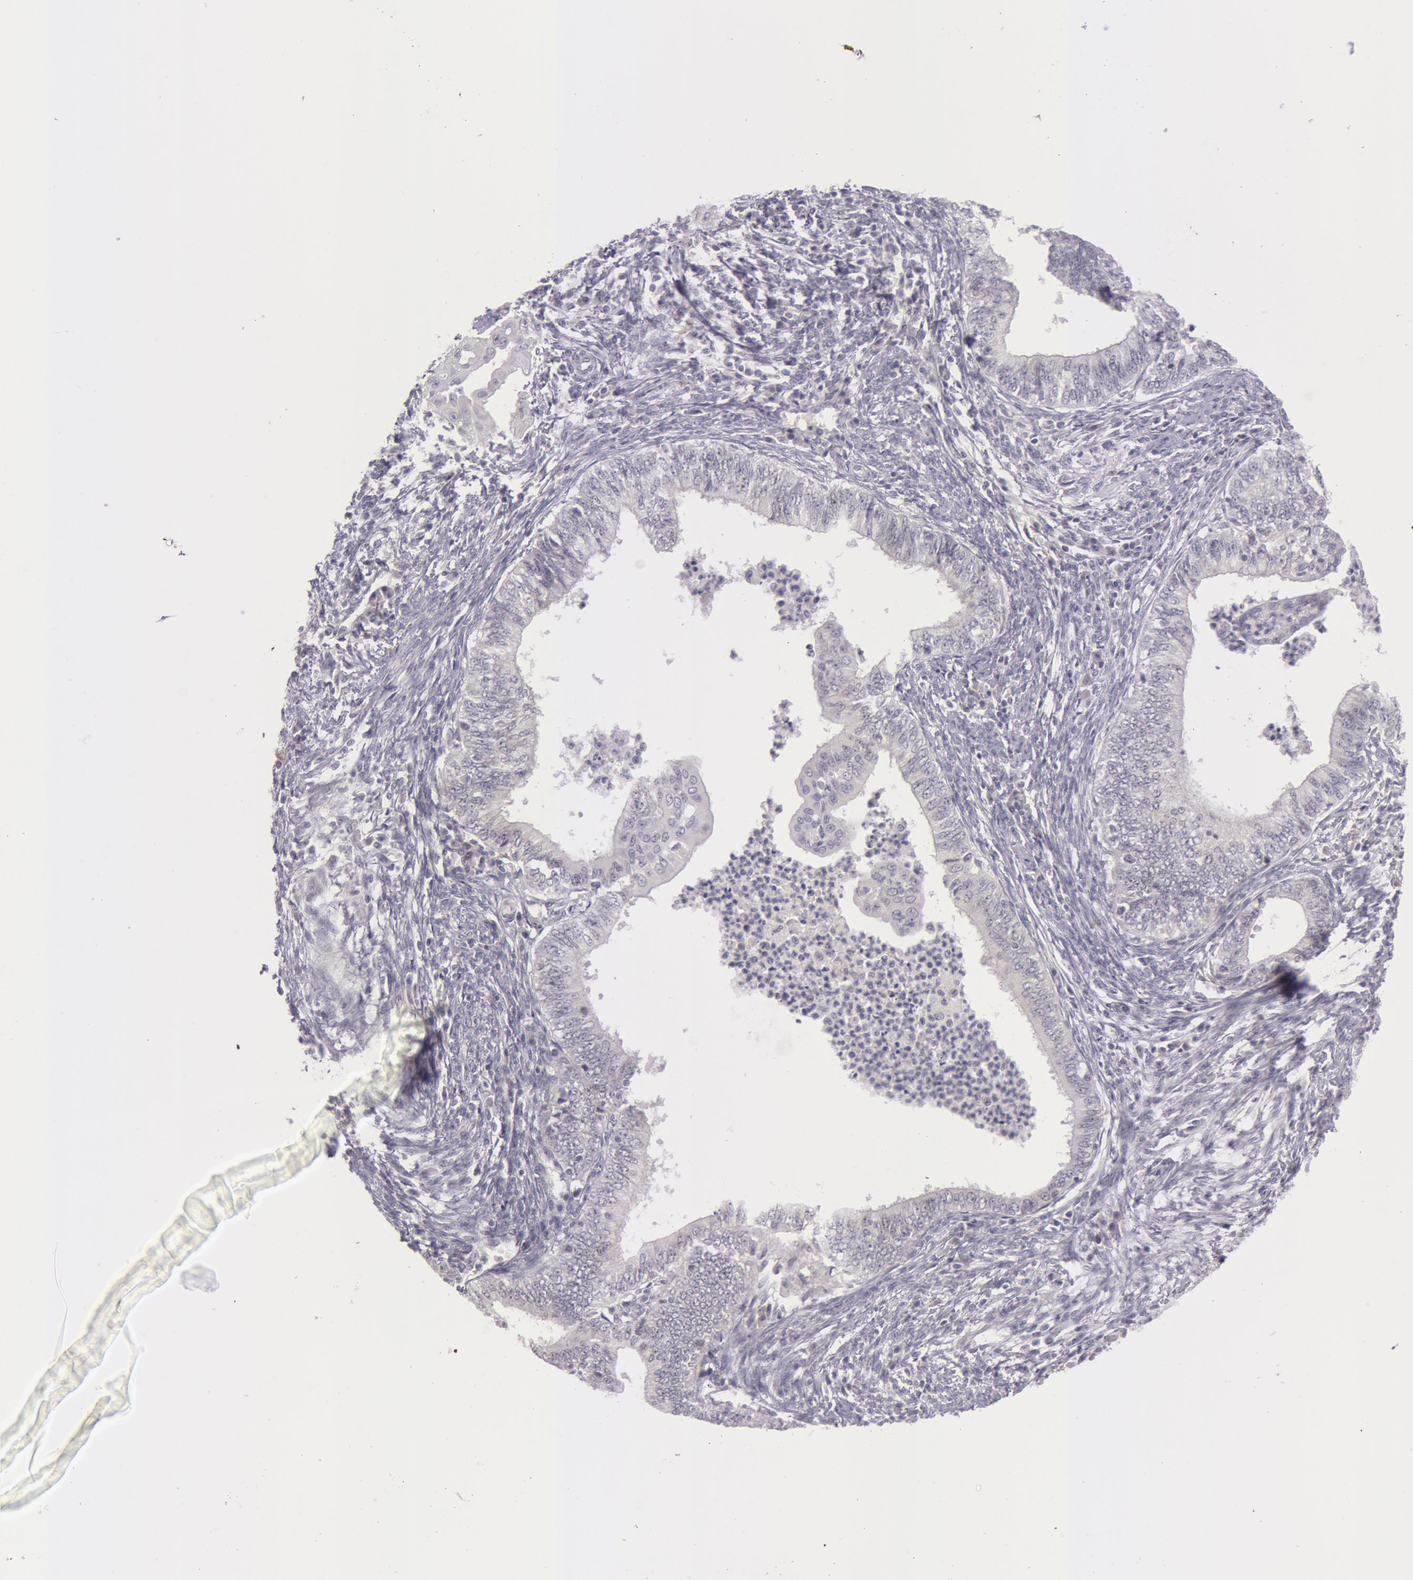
{"staining": {"intensity": "negative", "quantity": "none", "location": "none"}, "tissue": "endometrial cancer", "cell_type": "Tumor cells", "image_type": "cancer", "snomed": [{"axis": "morphology", "description": "Adenocarcinoma, NOS"}, {"axis": "topography", "description": "Endometrium"}], "caption": "Human endometrial cancer stained for a protein using IHC reveals no expression in tumor cells.", "gene": "RBMY1F", "patient": {"sex": "female", "age": 66}}